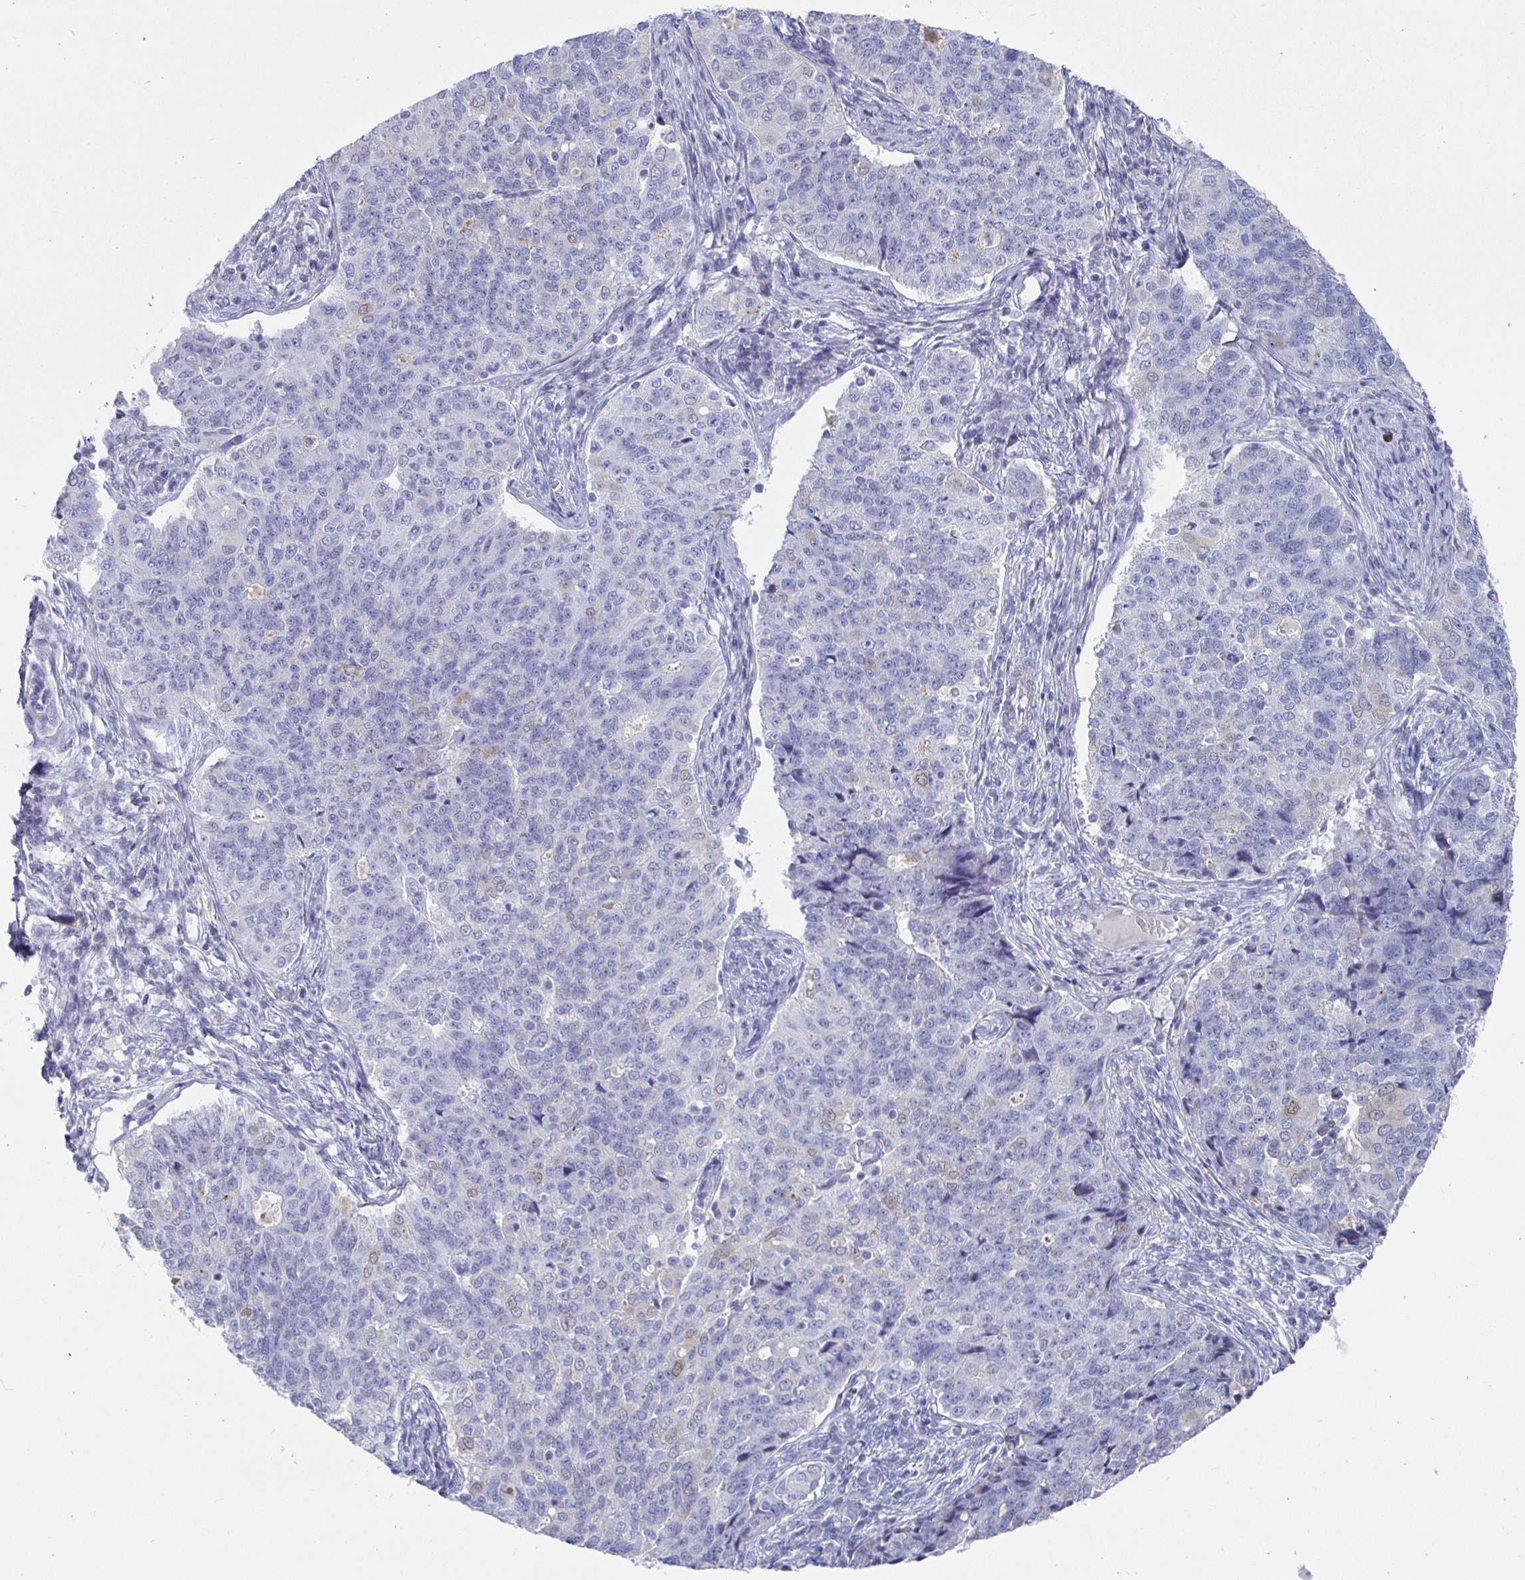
{"staining": {"intensity": "weak", "quantity": "<25%", "location": "cytoplasmic/membranous"}, "tissue": "endometrial cancer", "cell_type": "Tumor cells", "image_type": "cancer", "snomed": [{"axis": "morphology", "description": "Adenocarcinoma, NOS"}, {"axis": "topography", "description": "Endometrium"}], "caption": "Micrograph shows no significant protein staining in tumor cells of endometrial adenocarcinoma.", "gene": "ZFP82", "patient": {"sex": "female", "age": 43}}